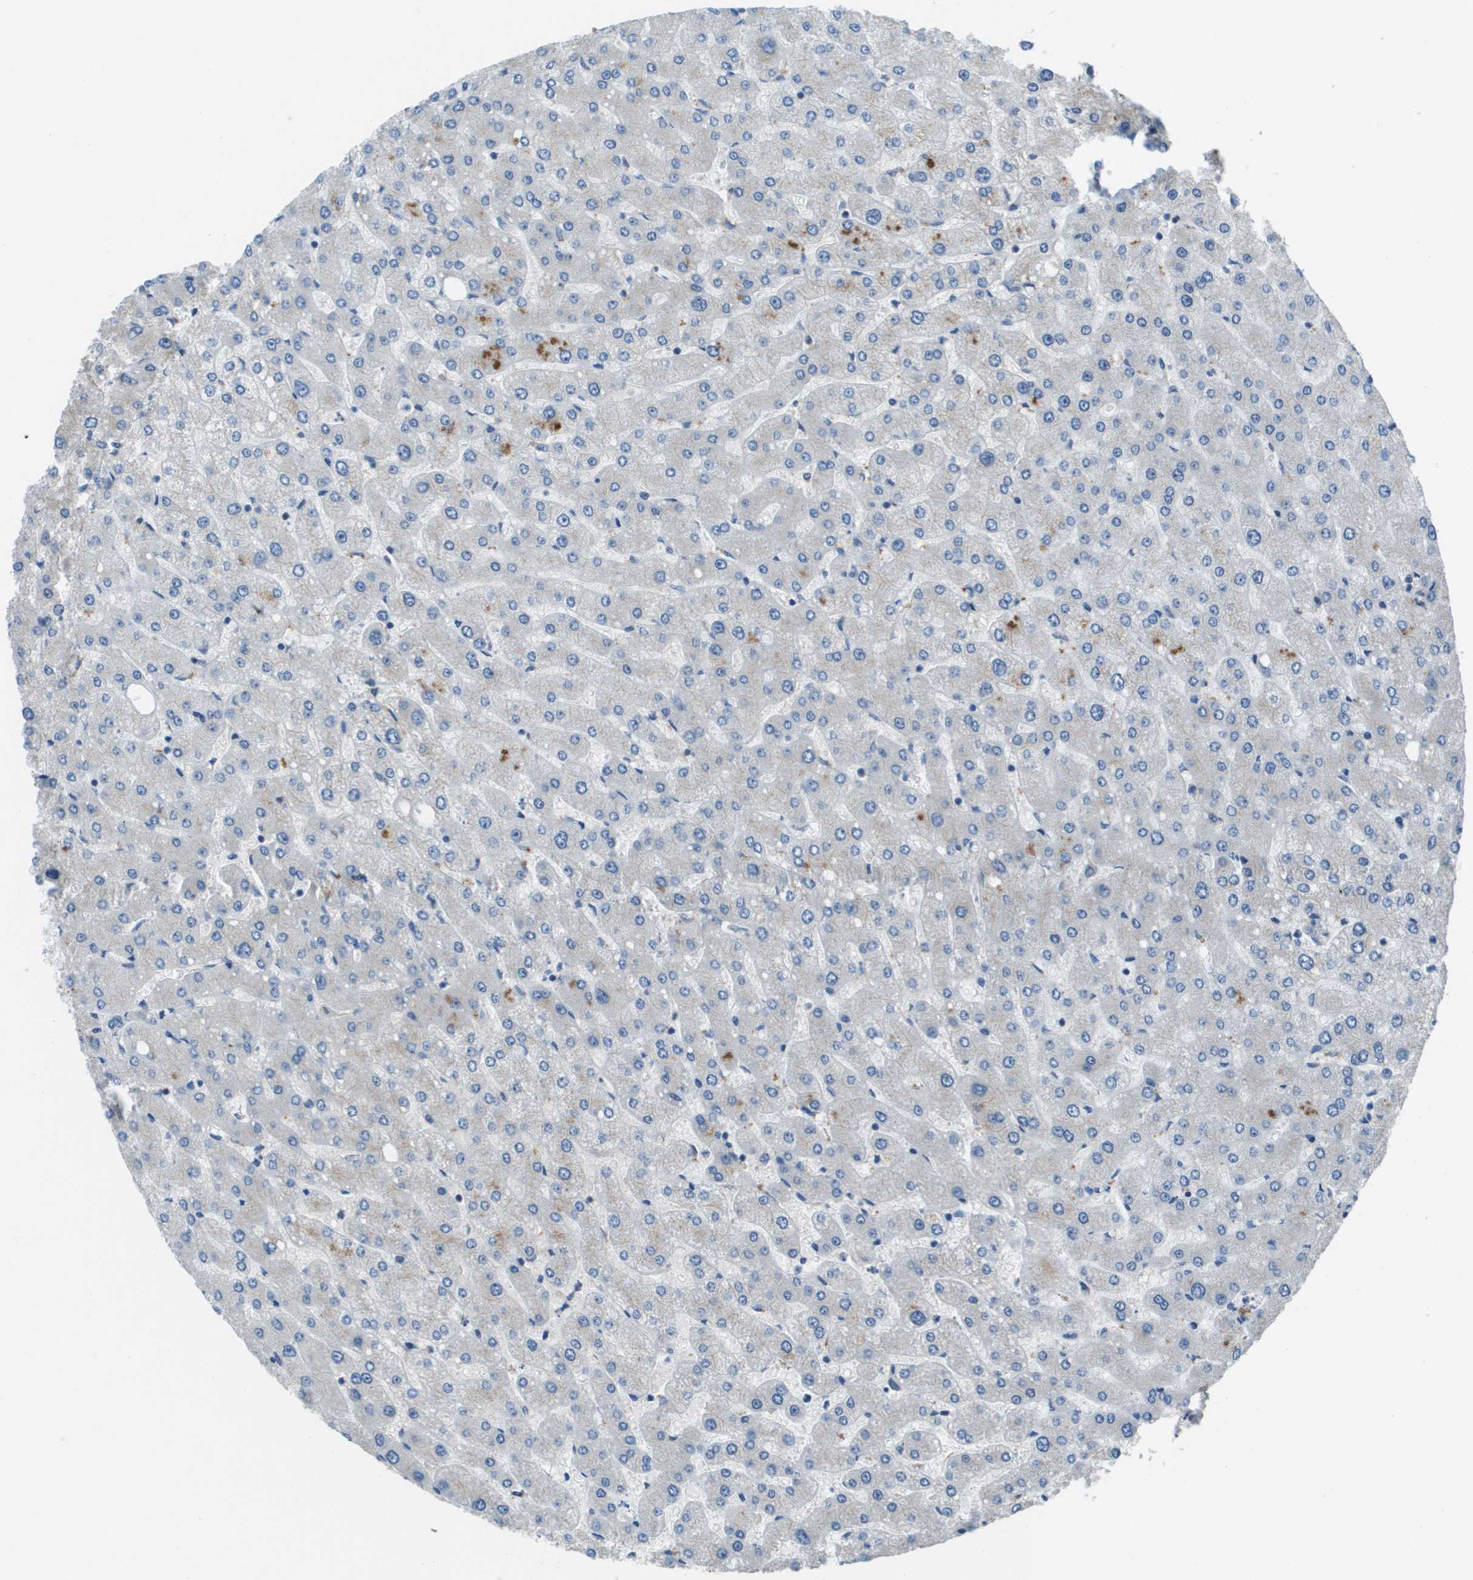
{"staining": {"intensity": "negative", "quantity": "none", "location": "none"}, "tissue": "liver", "cell_type": "Cholangiocytes", "image_type": "normal", "snomed": [{"axis": "morphology", "description": "Normal tissue, NOS"}, {"axis": "topography", "description": "Liver"}], "caption": "This is an IHC image of benign human liver. There is no positivity in cholangiocytes.", "gene": "SAMSN1", "patient": {"sex": "male", "age": 55}}